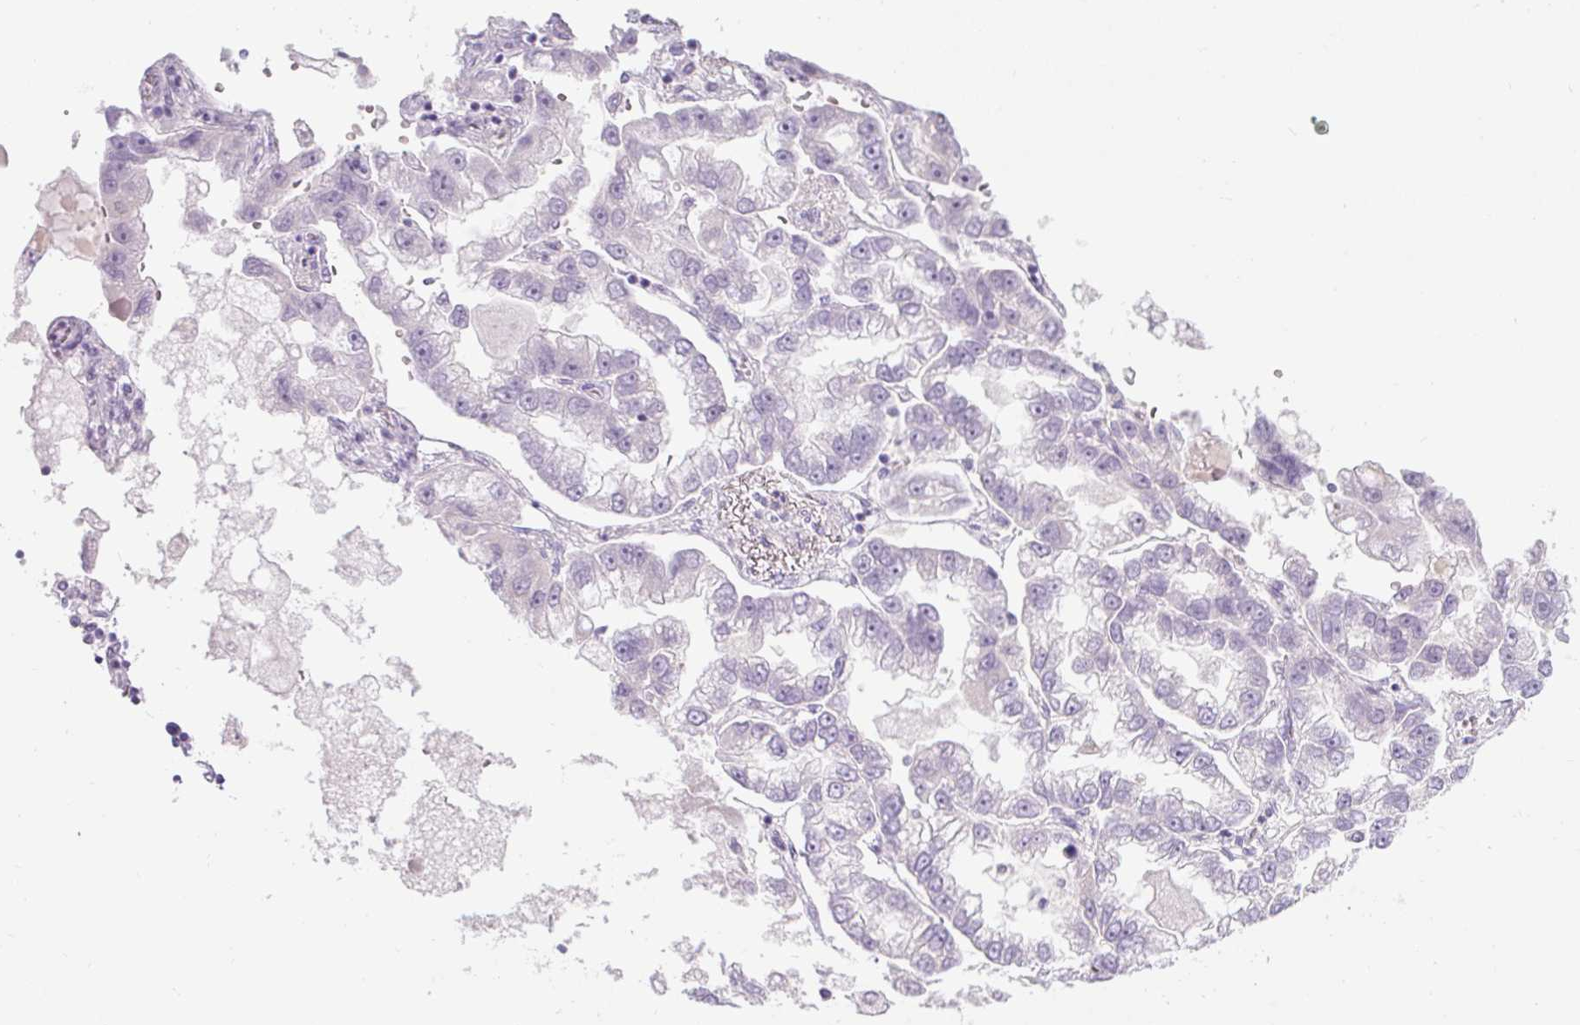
{"staining": {"intensity": "negative", "quantity": "none", "location": "none"}, "tissue": "lung cancer", "cell_type": "Tumor cells", "image_type": "cancer", "snomed": [{"axis": "morphology", "description": "Adenocarcinoma, NOS"}, {"axis": "topography", "description": "Lung"}], "caption": "Lung cancer was stained to show a protein in brown. There is no significant positivity in tumor cells. The staining is performed using DAB (3,3'-diaminobenzidine) brown chromogen with nuclei counter-stained in using hematoxylin.", "gene": "FGFBP3", "patient": {"sex": "female", "age": 54}}